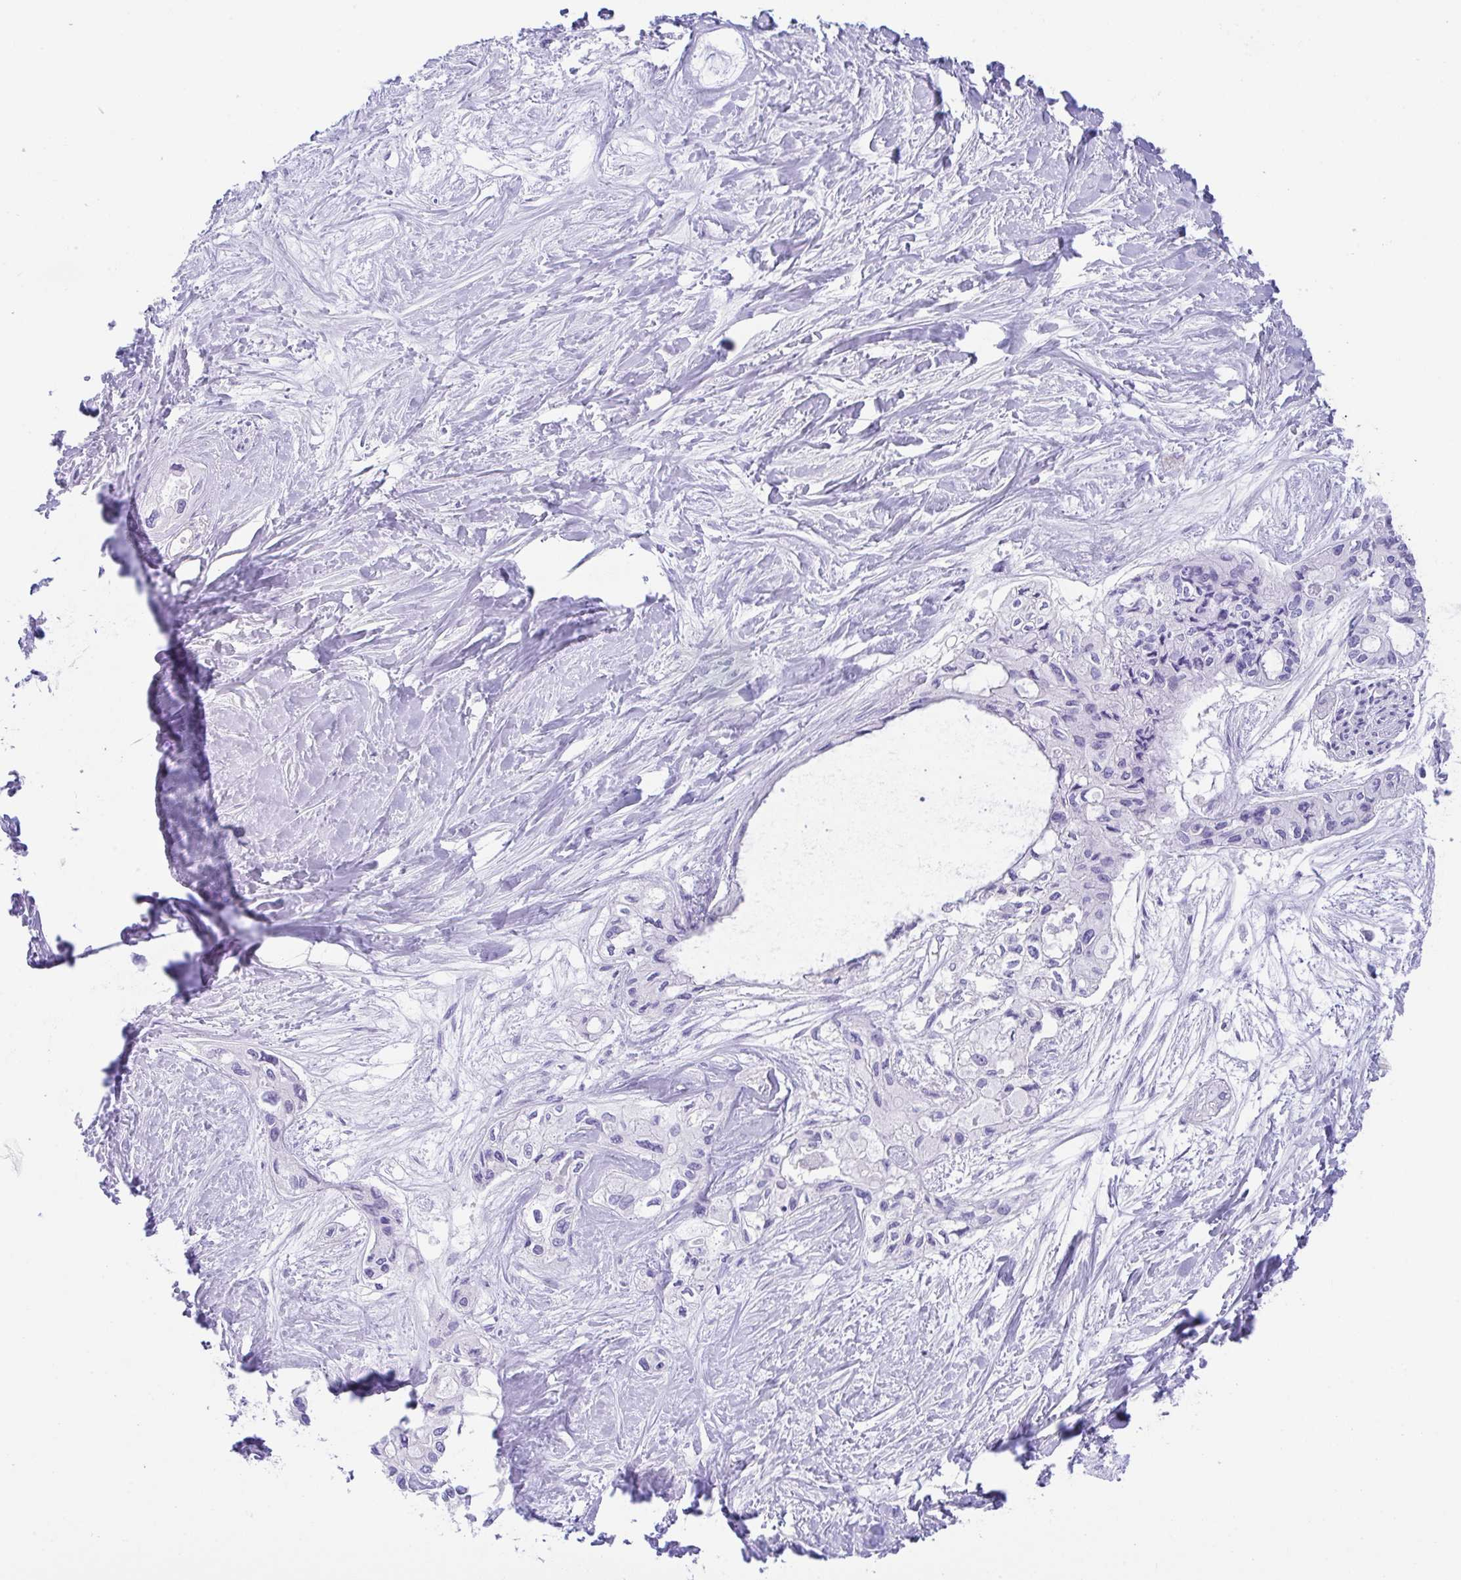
{"staining": {"intensity": "negative", "quantity": "none", "location": "none"}, "tissue": "pancreatic cancer", "cell_type": "Tumor cells", "image_type": "cancer", "snomed": [{"axis": "morphology", "description": "Adenocarcinoma, NOS"}, {"axis": "topography", "description": "Pancreas"}], "caption": "Immunohistochemistry of human pancreatic cancer shows no positivity in tumor cells. (DAB (3,3'-diaminobenzidine) immunohistochemistry (IHC) with hematoxylin counter stain).", "gene": "CPA1", "patient": {"sex": "female", "age": 50}}